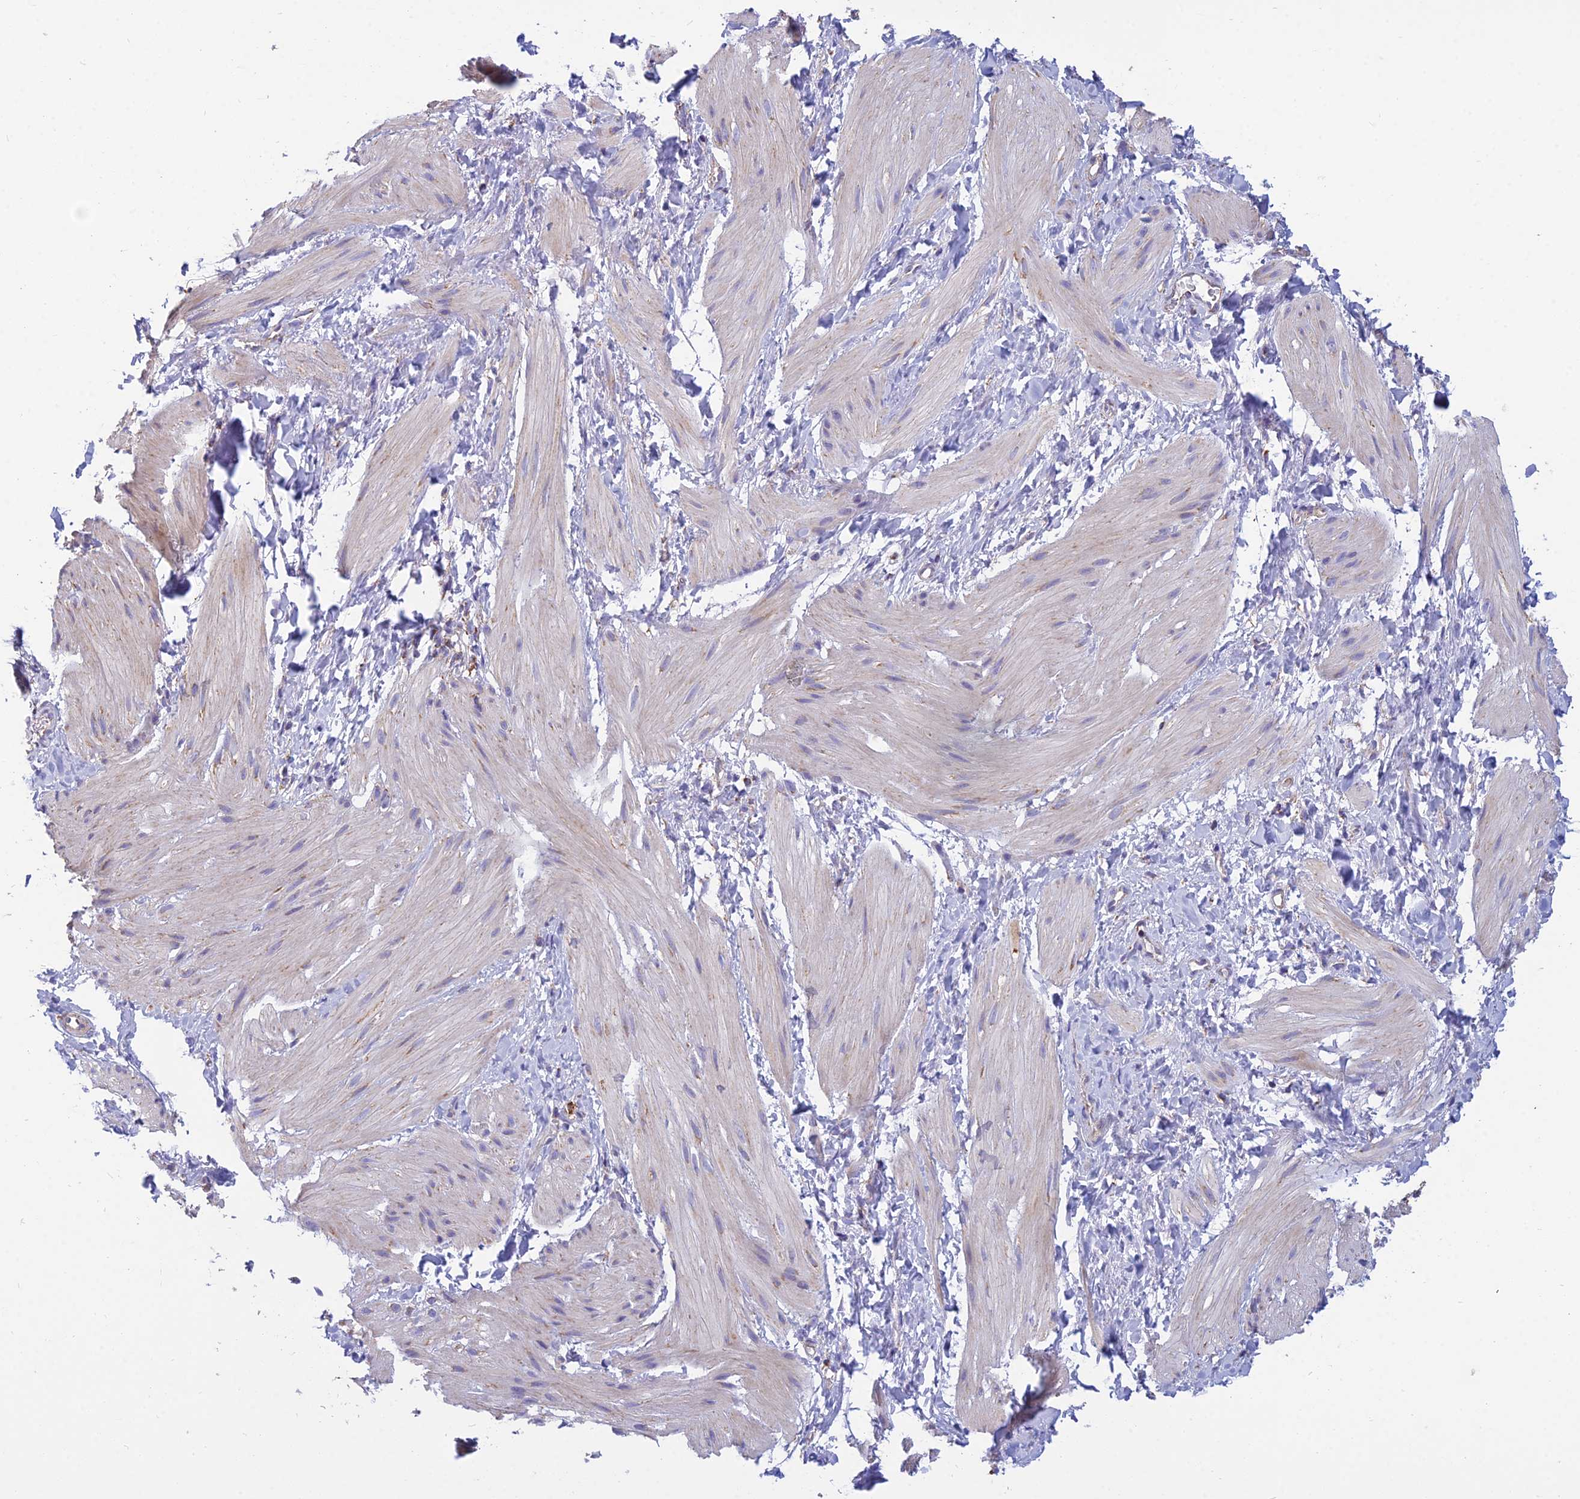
{"staining": {"intensity": "weak", "quantity": ">75%", "location": "cytoplasmic/membranous"}, "tissue": "smooth muscle", "cell_type": "Smooth muscle cells", "image_type": "normal", "snomed": [{"axis": "morphology", "description": "Normal tissue, NOS"}, {"axis": "topography", "description": "Smooth muscle"}], "caption": "Immunohistochemistry (IHC) of benign smooth muscle reveals low levels of weak cytoplasmic/membranous staining in about >75% of smooth muscle cells. (brown staining indicates protein expression, while blue staining denotes nuclei).", "gene": "OR2W3", "patient": {"sex": "male", "age": 16}}